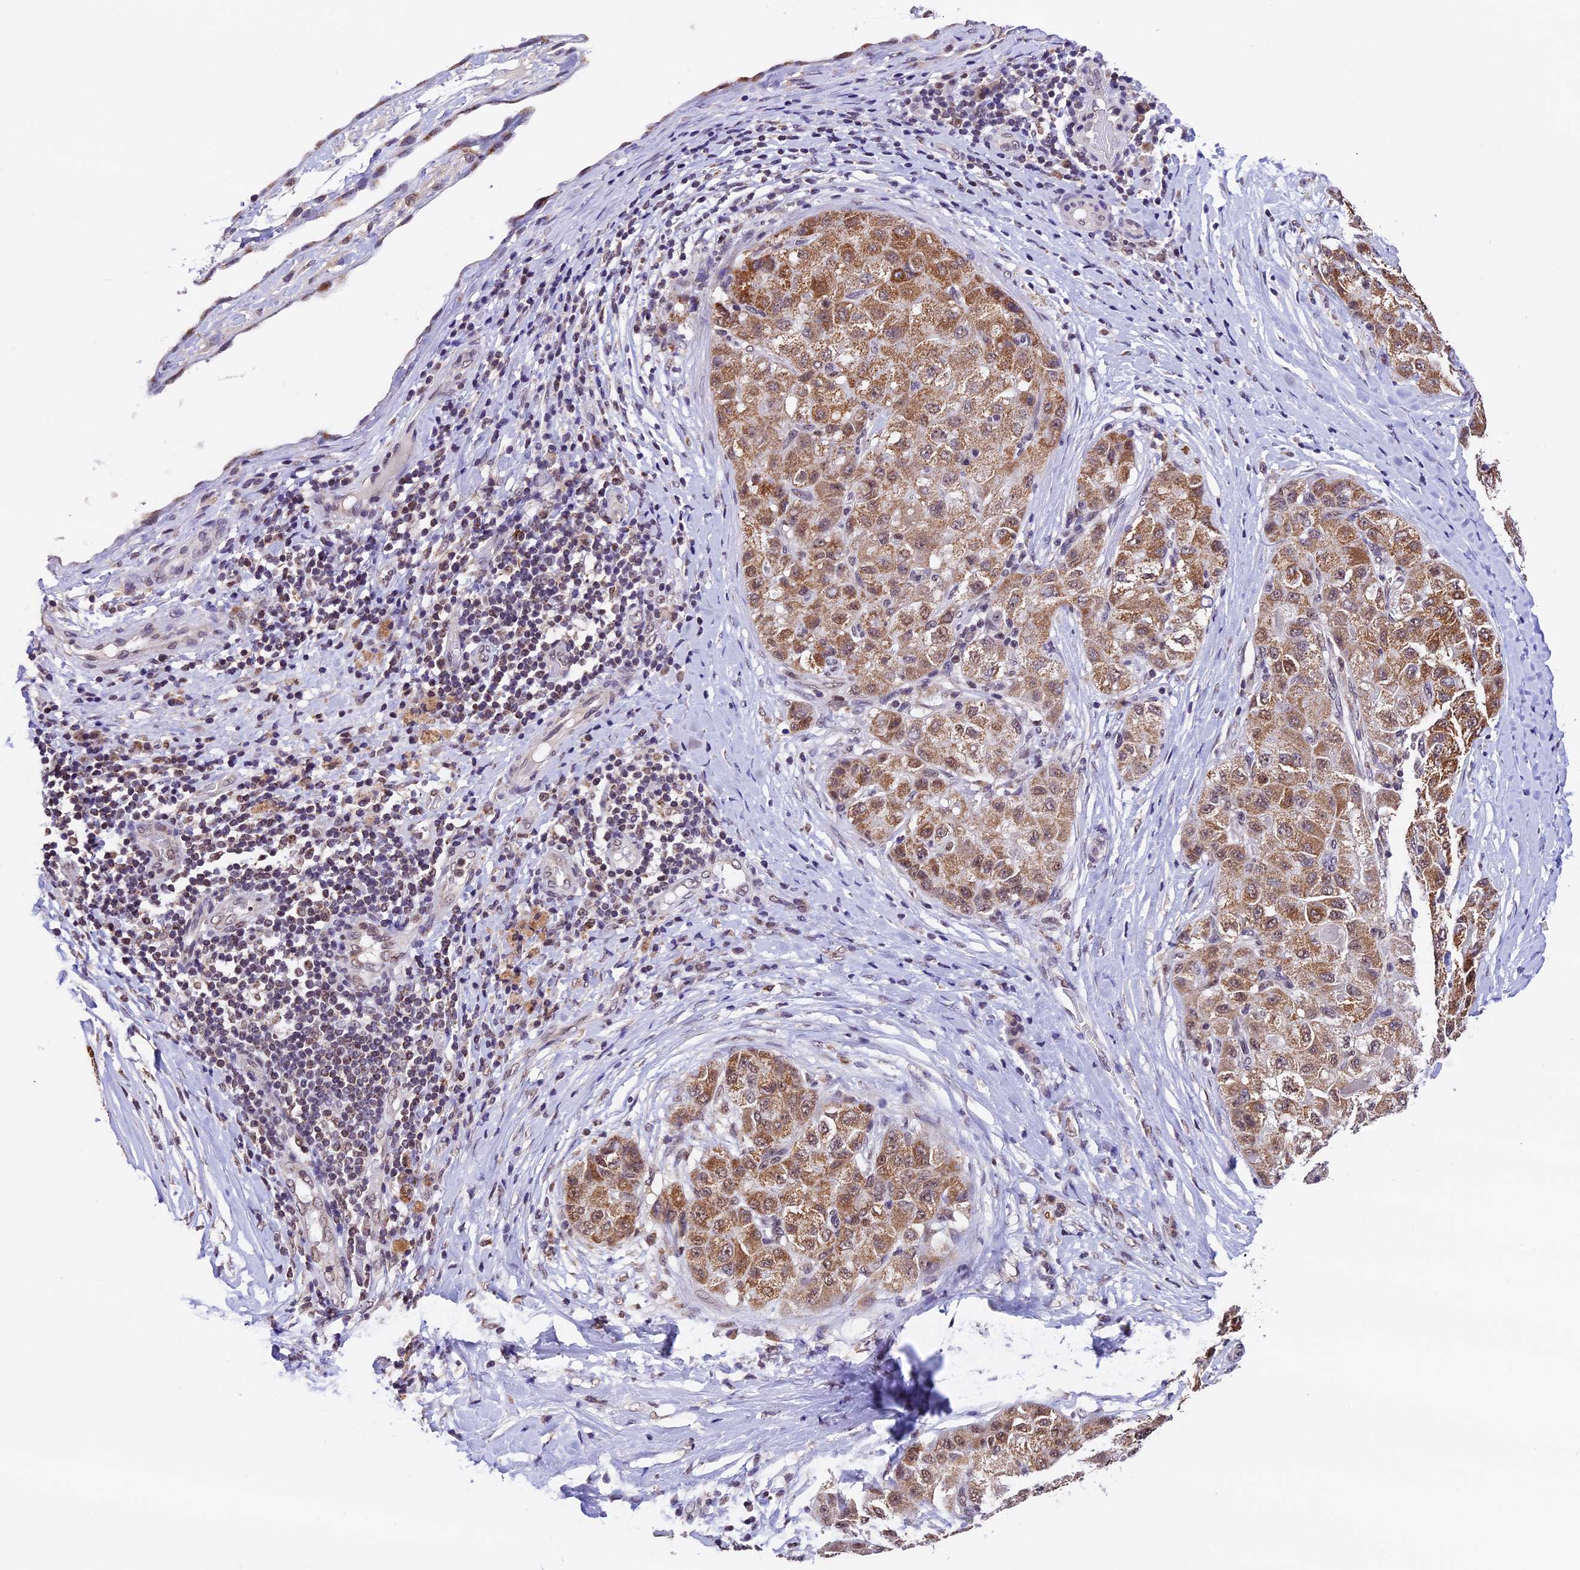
{"staining": {"intensity": "moderate", "quantity": ">75%", "location": "cytoplasmic/membranous,nuclear"}, "tissue": "liver cancer", "cell_type": "Tumor cells", "image_type": "cancer", "snomed": [{"axis": "morphology", "description": "Carcinoma, Hepatocellular, NOS"}, {"axis": "topography", "description": "Liver"}], "caption": "Liver cancer (hepatocellular carcinoma) stained with a brown dye shows moderate cytoplasmic/membranous and nuclear positive expression in about >75% of tumor cells.", "gene": "CARS2", "patient": {"sex": "male", "age": 80}}